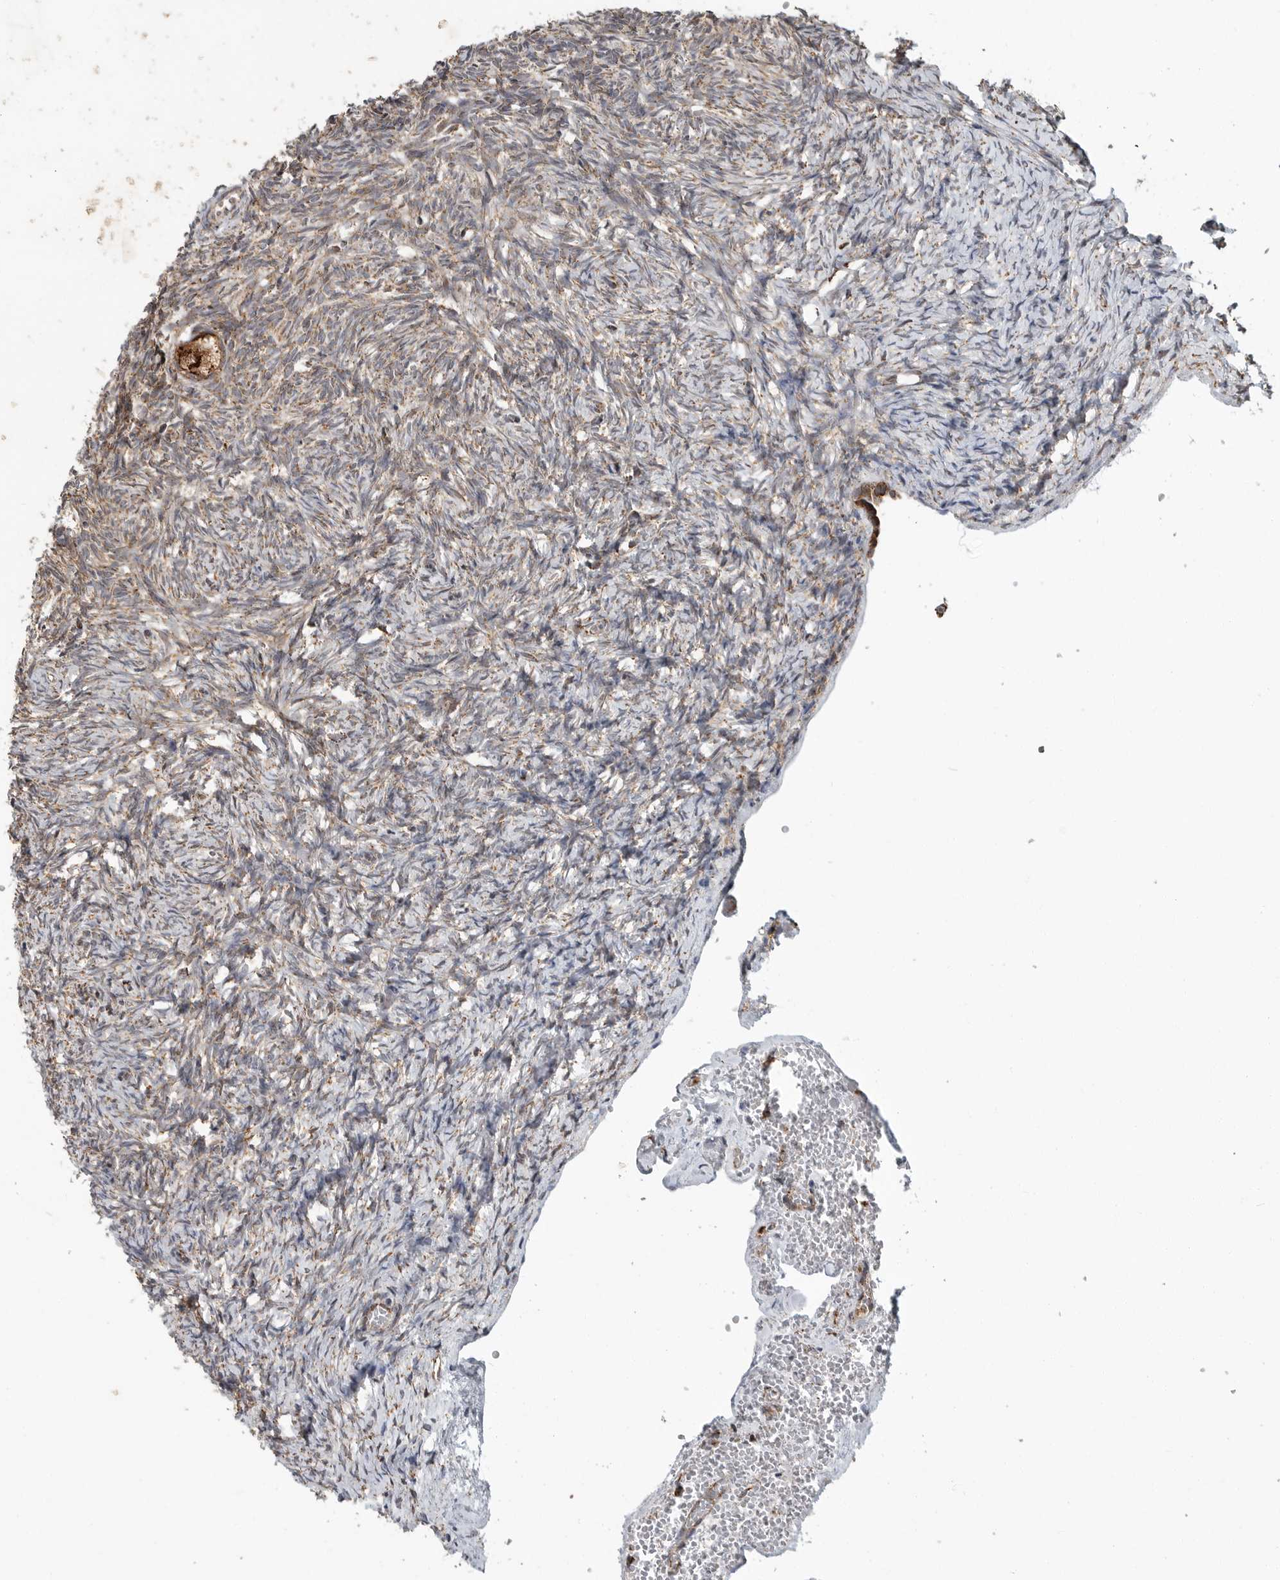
{"staining": {"intensity": "strong", "quantity": ">75%", "location": "cytoplasmic/membranous"}, "tissue": "ovary", "cell_type": "Follicle cells", "image_type": "normal", "snomed": [{"axis": "morphology", "description": "Normal tissue, NOS"}, {"axis": "topography", "description": "Ovary"}], "caption": "Brown immunohistochemical staining in normal human ovary shows strong cytoplasmic/membranous expression in about >75% of follicle cells.", "gene": "GCNT2", "patient": {"sex": "female", "age": 34}}